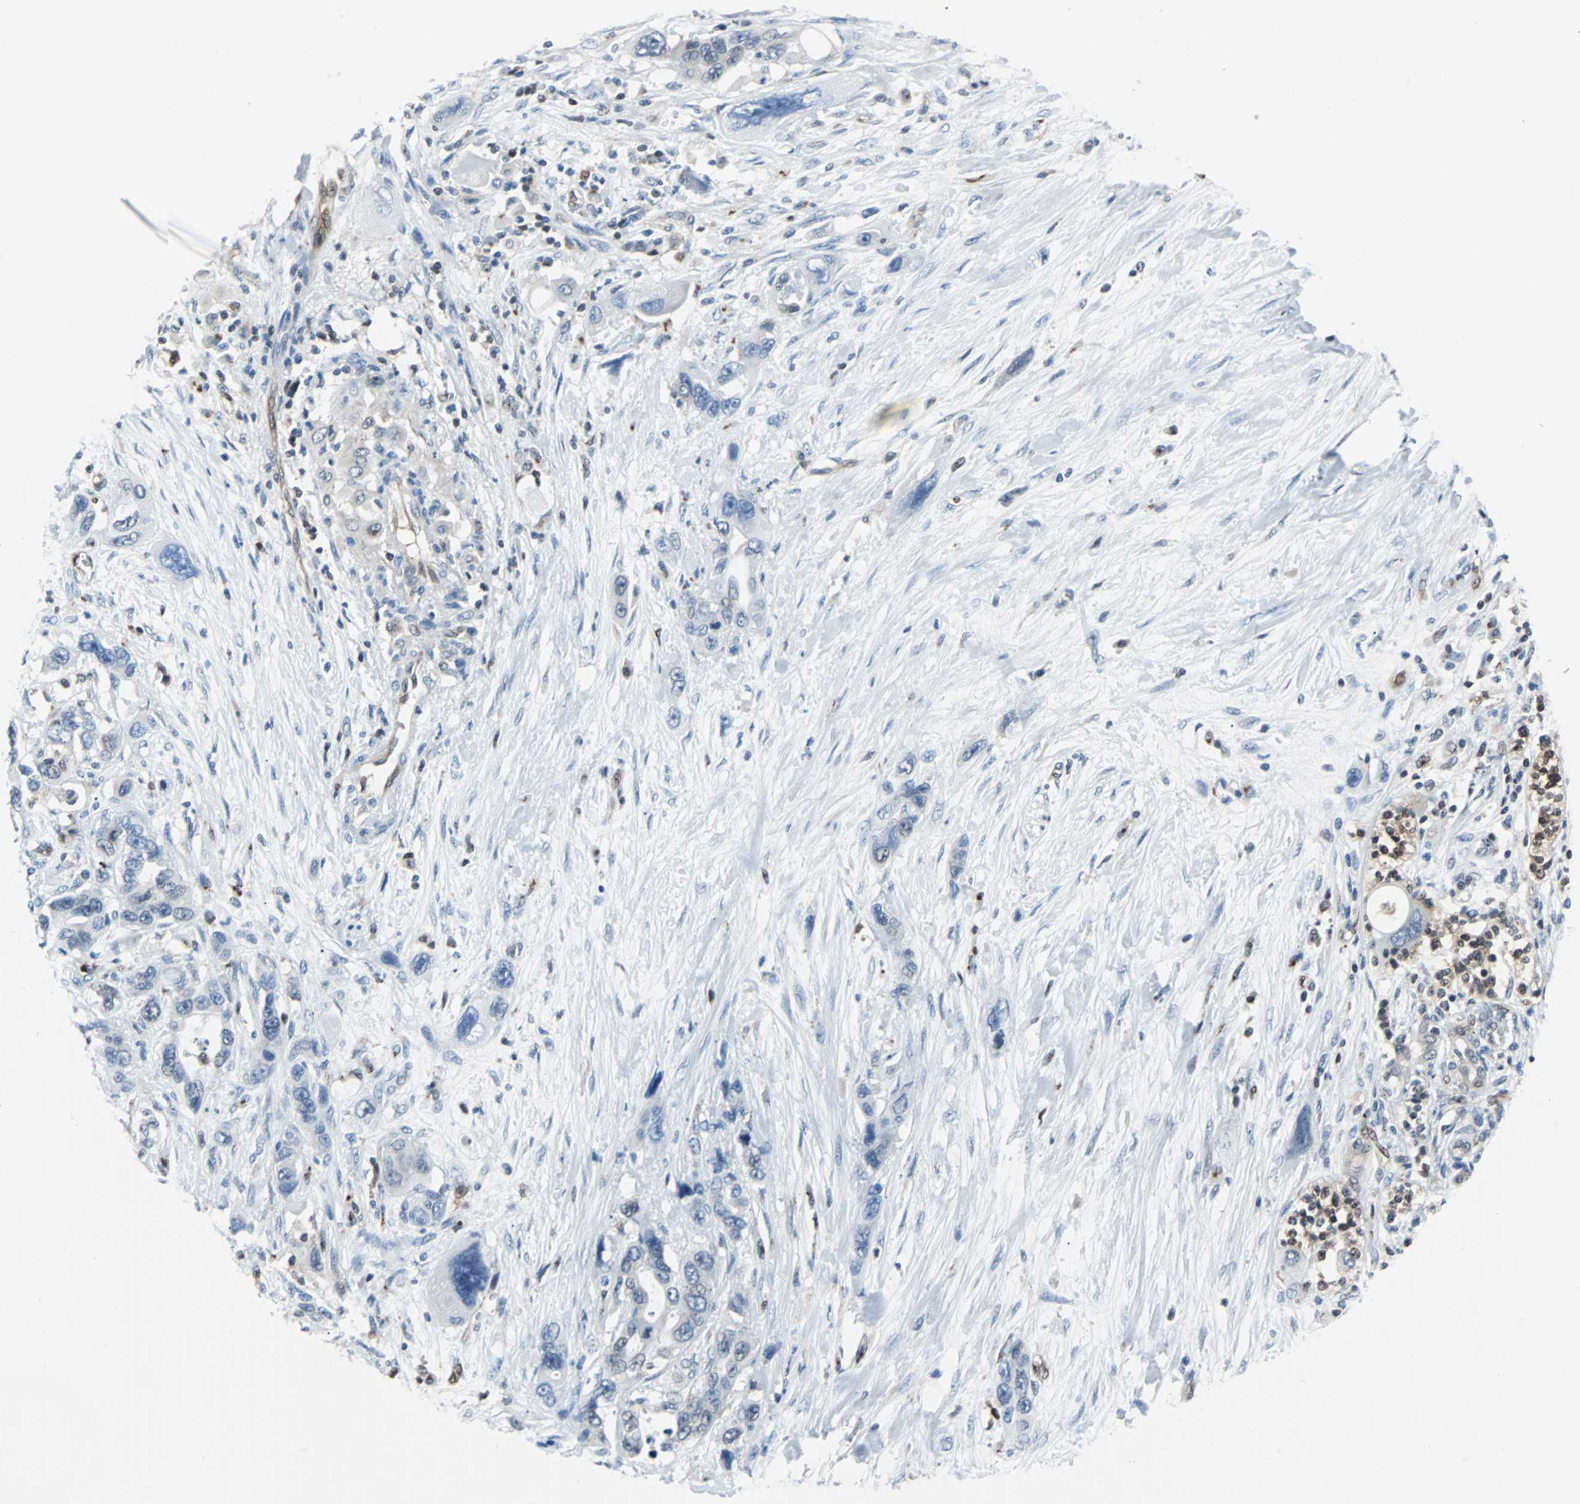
{"staining": {"intensity": "negative", "quantity": "none", "location": "none"}, "tissue": "pancreatic cancer", "cell_type": "Tumor cells", "image_type": "cancer", "snomed": [{"axis": "morphology", "description": "Adenocarcinoma, NOS"}, {"axis": "topography", "description": "Pancreas"}], "caption": "Tumor cells are negative for protein expression in human adenocarcinoma (pancreatic).", "gene": "MAP2K6", "patient": {"sex": "male", "age": 46}}